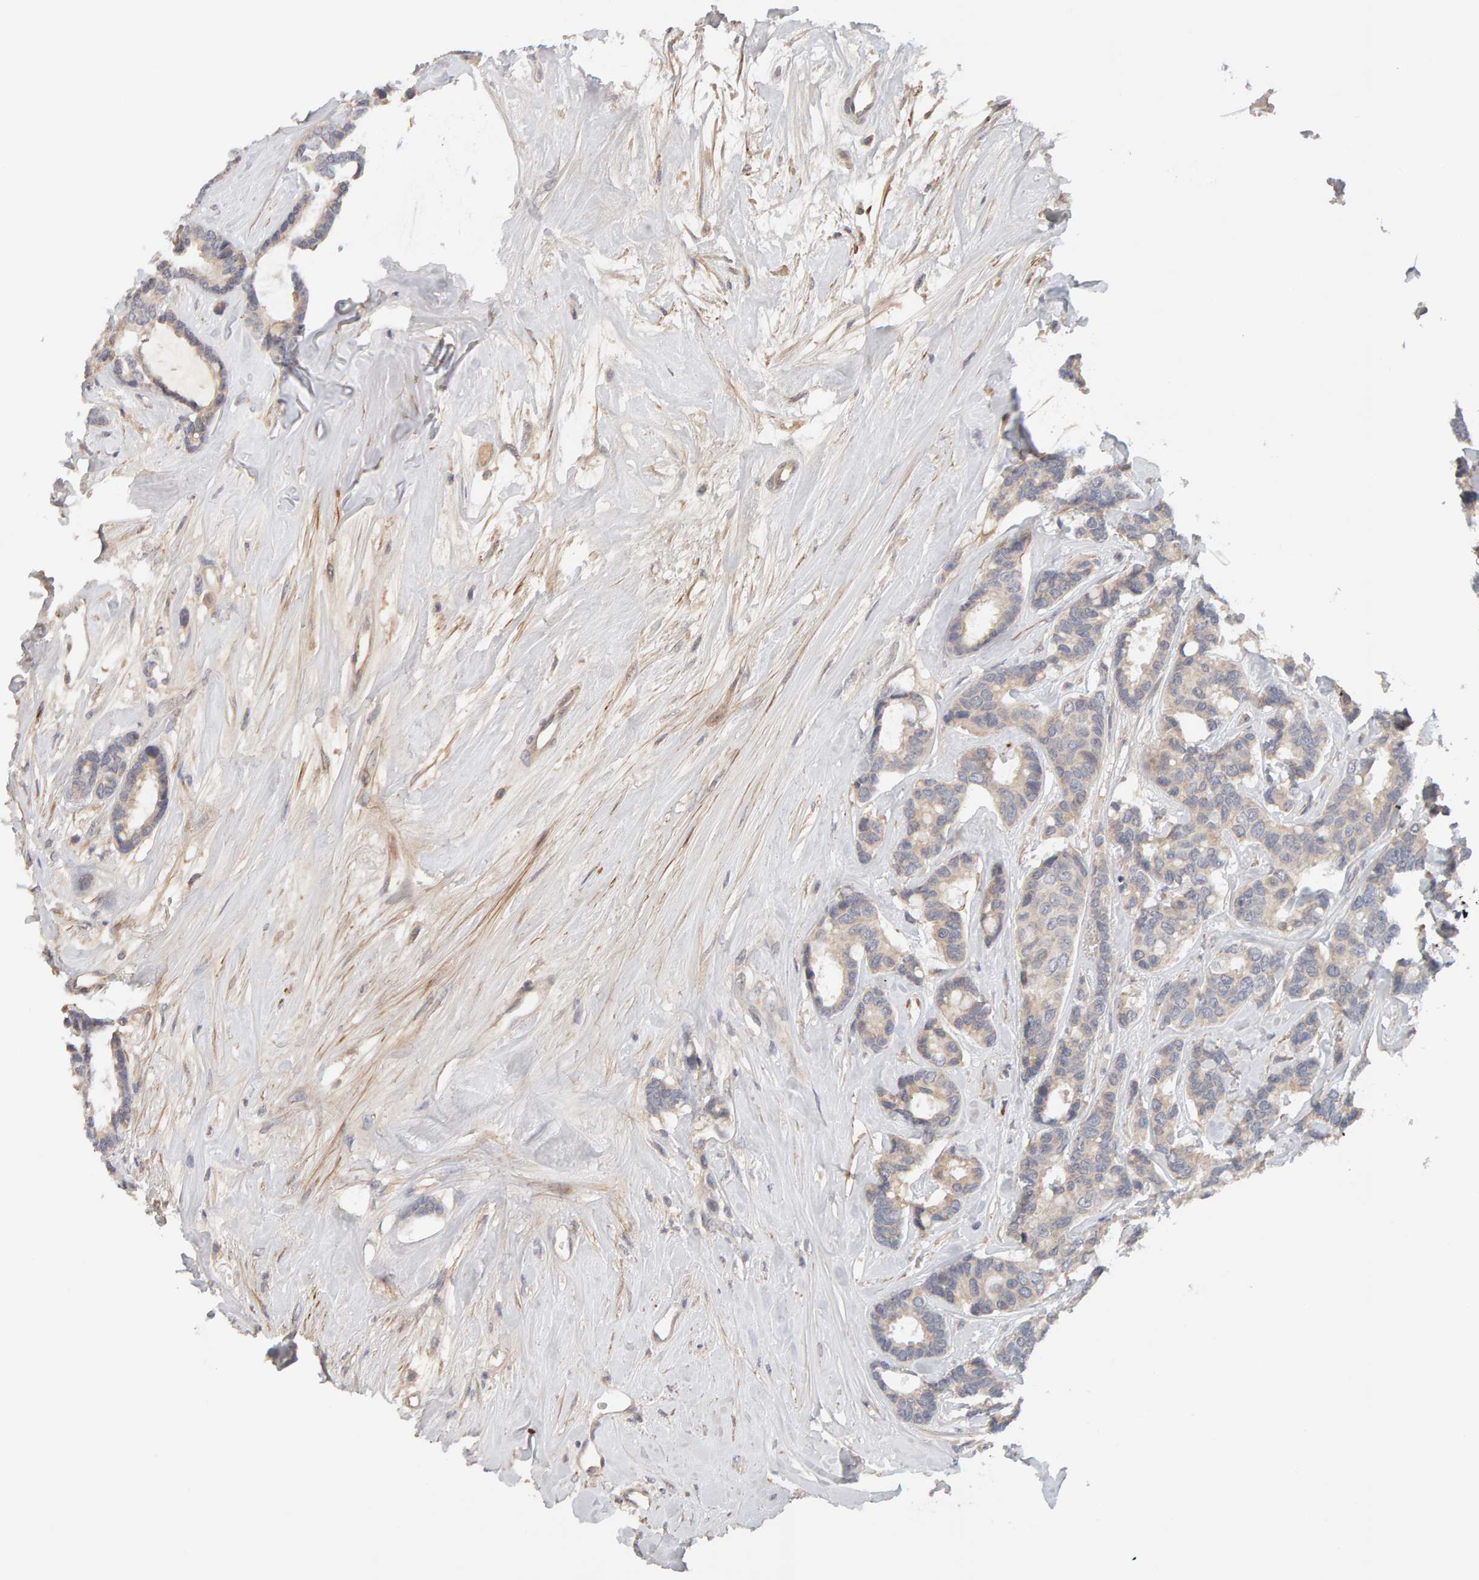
{"staining": {"intensity": "weak", "quantity": ">75%", "location": "cytoplasmic/membranous"}, "tissue": "breast cancer", "cell_type": "Tumor cells", "image_type": "cancer", "snomed": [{"axis": "morphology", "description": "Duct carcinoma"}, {"axis": "topography", "description": "Breast"}], "caption": "Breast cancer stained with DAB immunohistochemistry reveals low levels of weak cytoplasmic/membranous expression in about >75% of tumor cells. (DAB IHC, brown staining for protein, blue staining for nuclei).", "gene": "NUDCD1", "patient": {"sex": "female", "age": 87}}